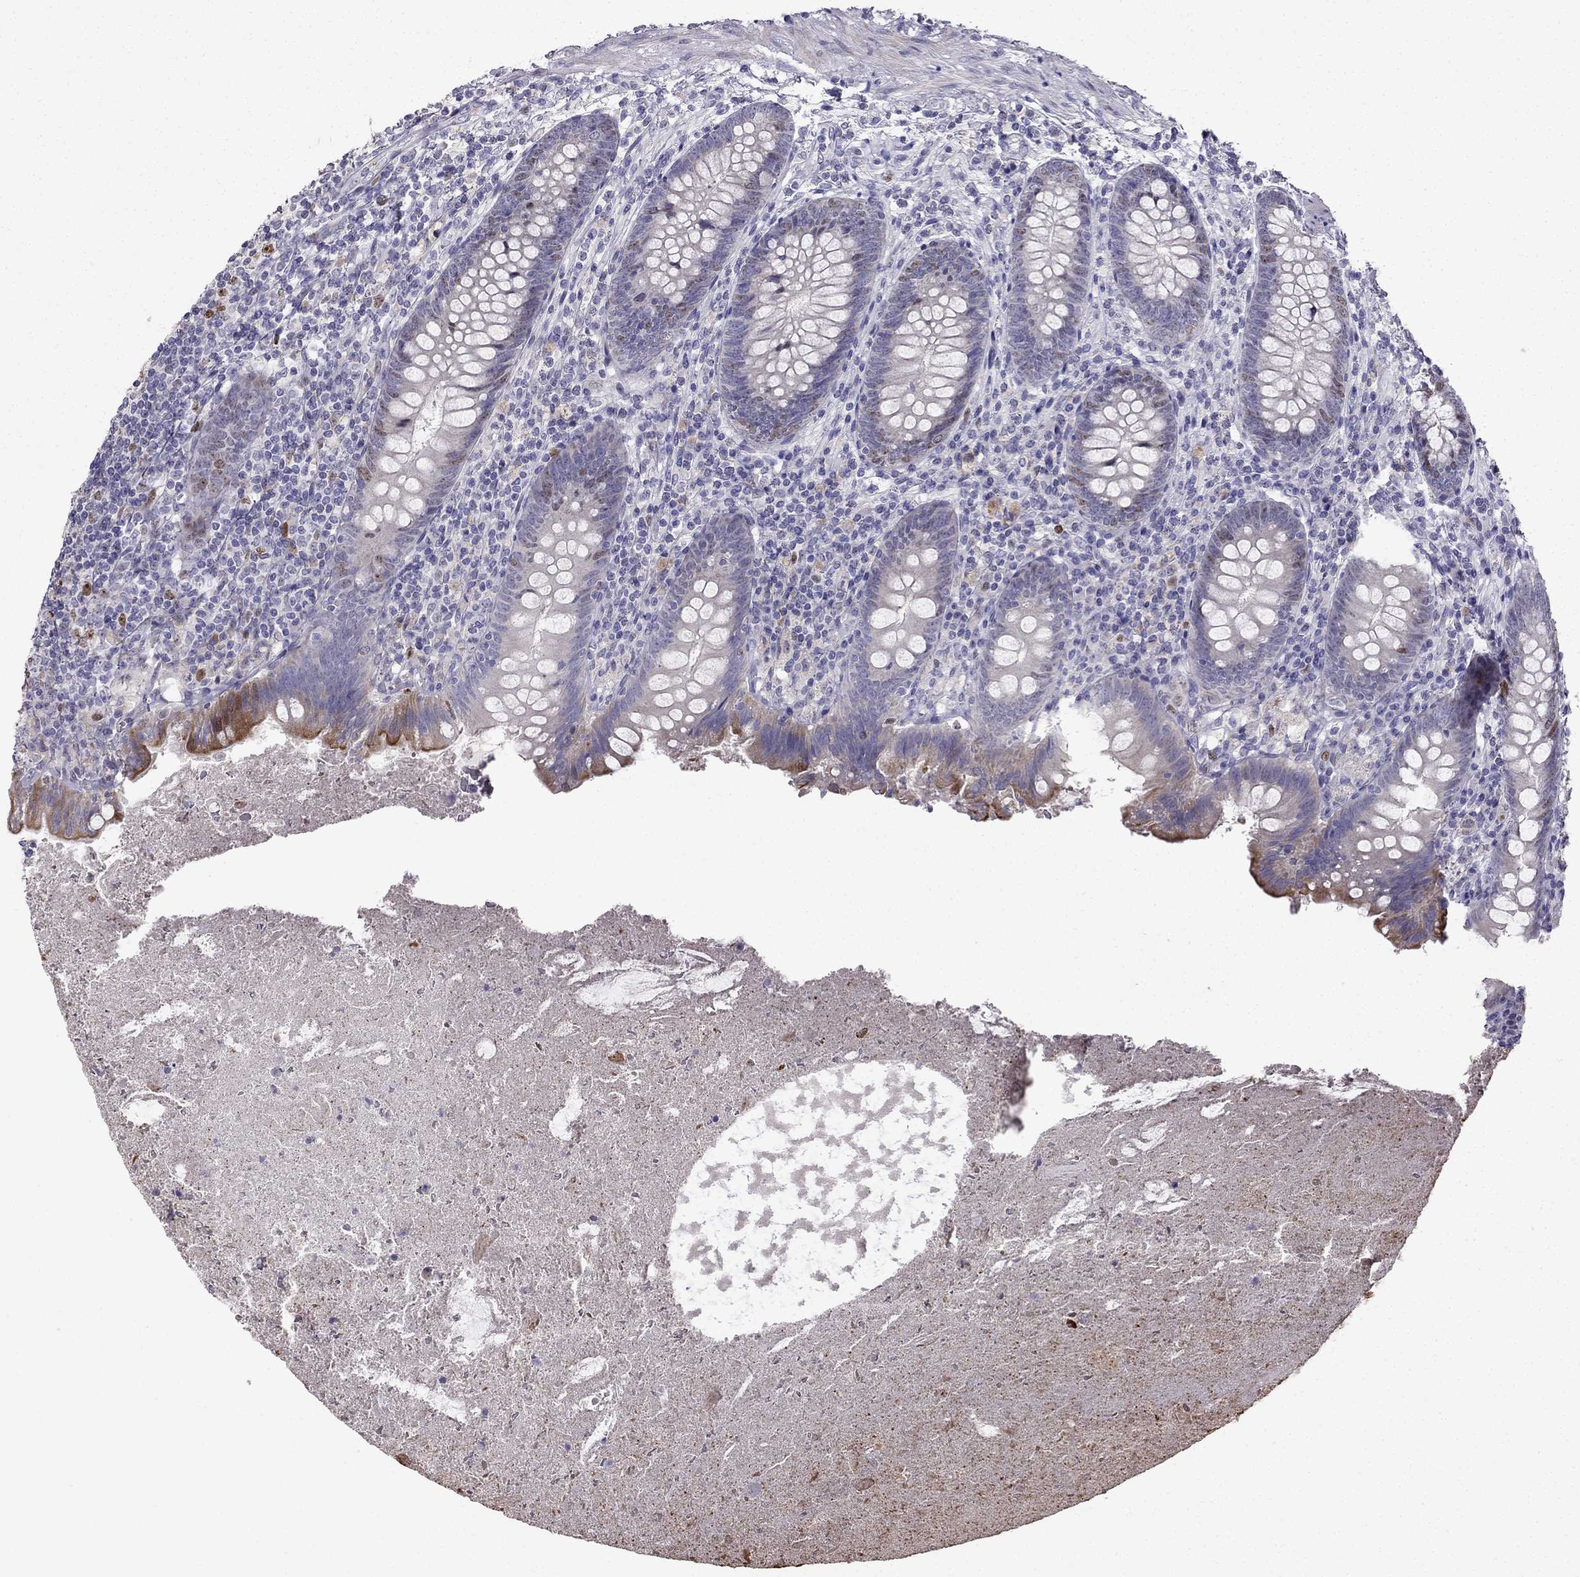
{"staining": {"intensity": "moderate", "quantity": "<25%", "location": "cytoplasmic/membranous,nuclear"}, "tissue": "appendix", "cell_type": "Glandular cells", "image_type": "normal", "snomed": [{"axis": "morphology", "description": "Normal tissue, NOS"}, {"axis": "topography", "description": "Appendix"}], "caption": "Immunohistochemistry photomicrograph of normal appendix stained for a protein (brown), which shows low levels of moderate cytoplasmic/membranous,nuclear staining in about <25% of glandular cells.", "gene": "UHRF1", "patient": {"sex": "male", "age": 47}}